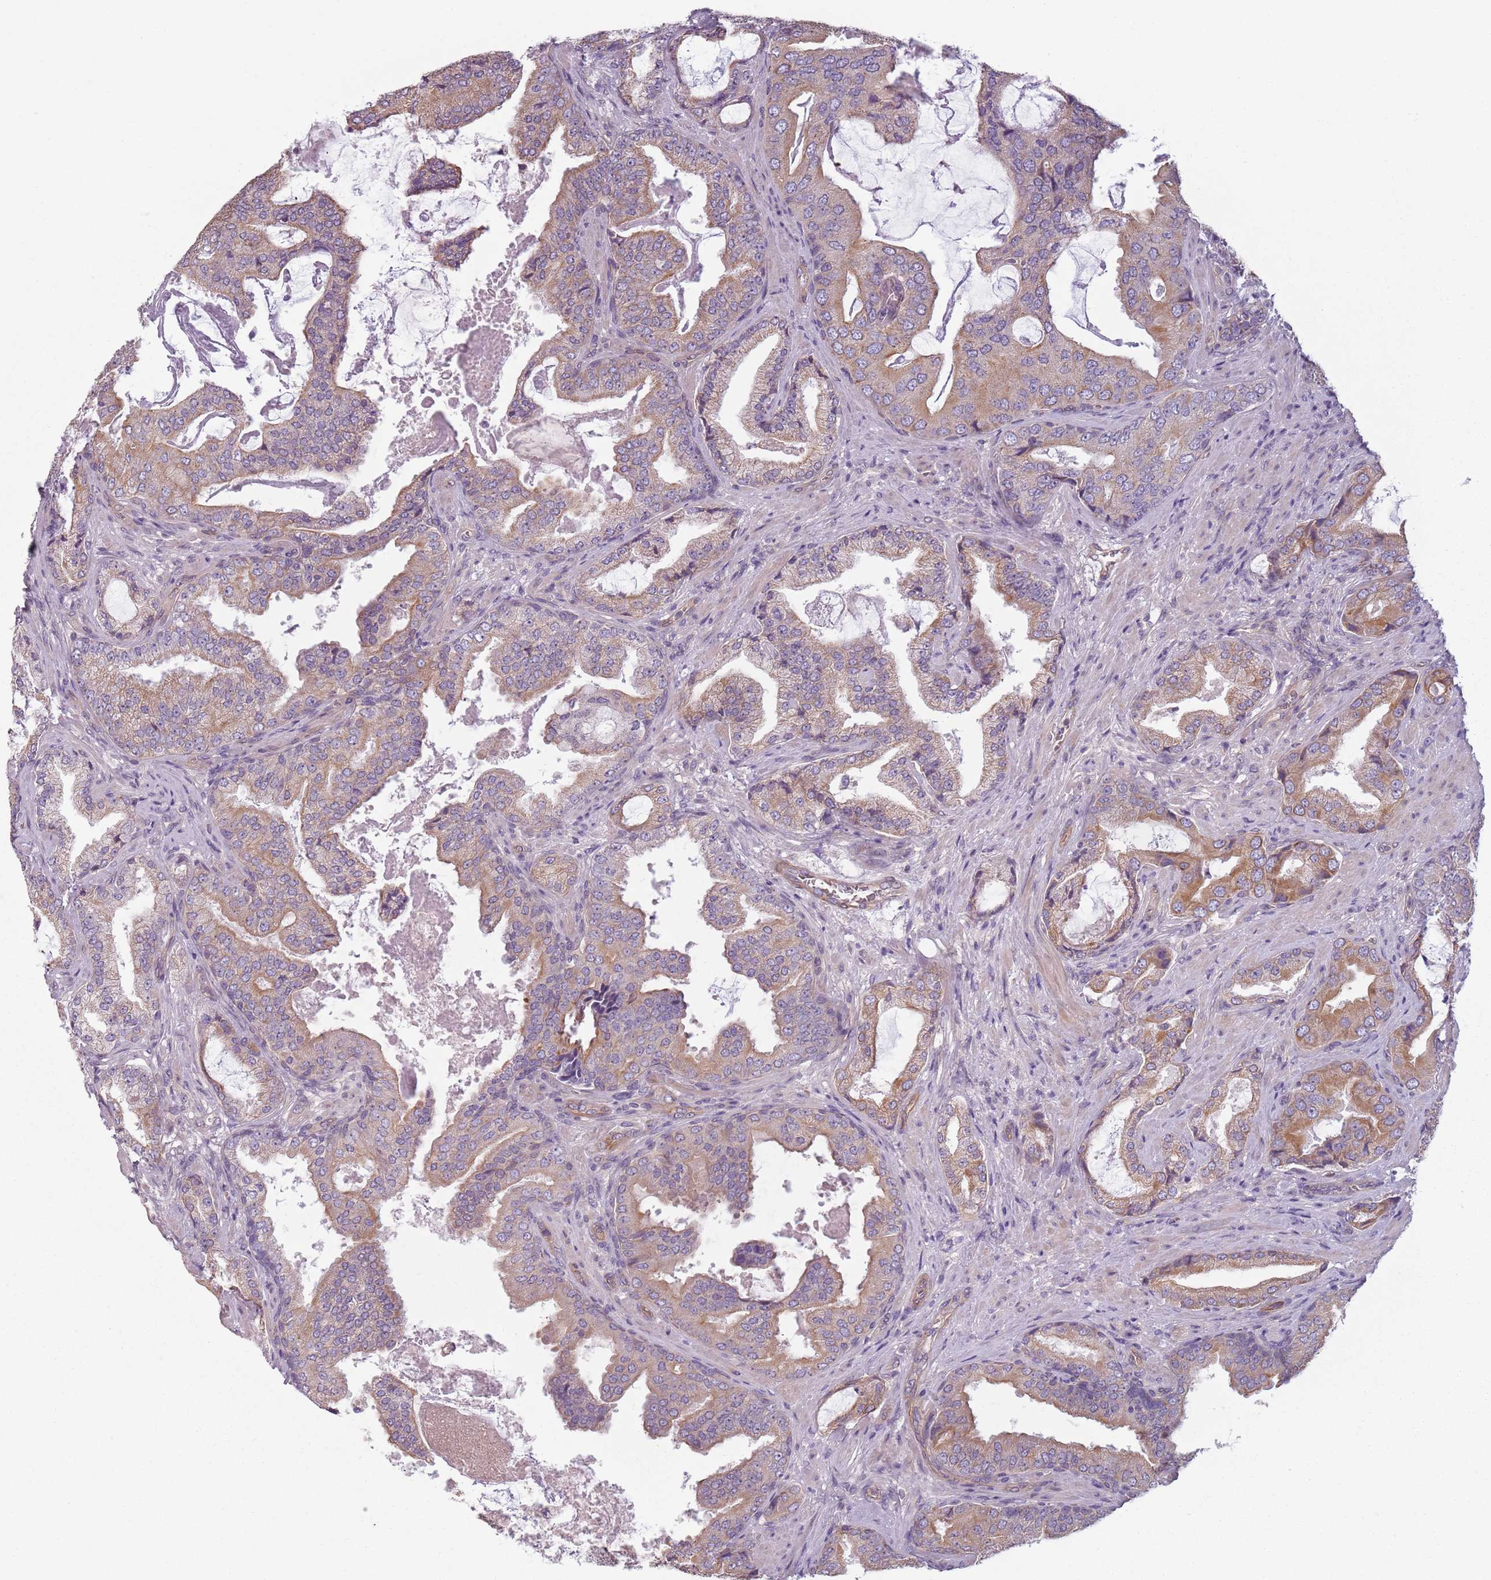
{"staining": {"intensity": "weak", "quantity": ">75%", "location": "cytoplasmic/membranous"}, "tissue": "prostate cancer", "cell_type": "Tumor cells", "image_type": "cancer", "snomed": [{"axis": "morphology", "description": "Adenocarcinoma, High grade"}, {"axis": "topography", "description": "Prostate"}], "caption": "IHC staining of prostate cancer (adenocarcinoma (high-grade)), which shows low levels of weak cytoplasmic/membranous positivity in approximately >75% of tumor cells indicating weak cytoplasmic/membranous protein positivity. The staining was performed using DAB (3,3'-diaminobenzidine) (brown) for protein detection and nuclei were counterstained in hematoxylin (blue).", "gene": "TLCD2", "patient": {"sex": "male", "age": 68}}